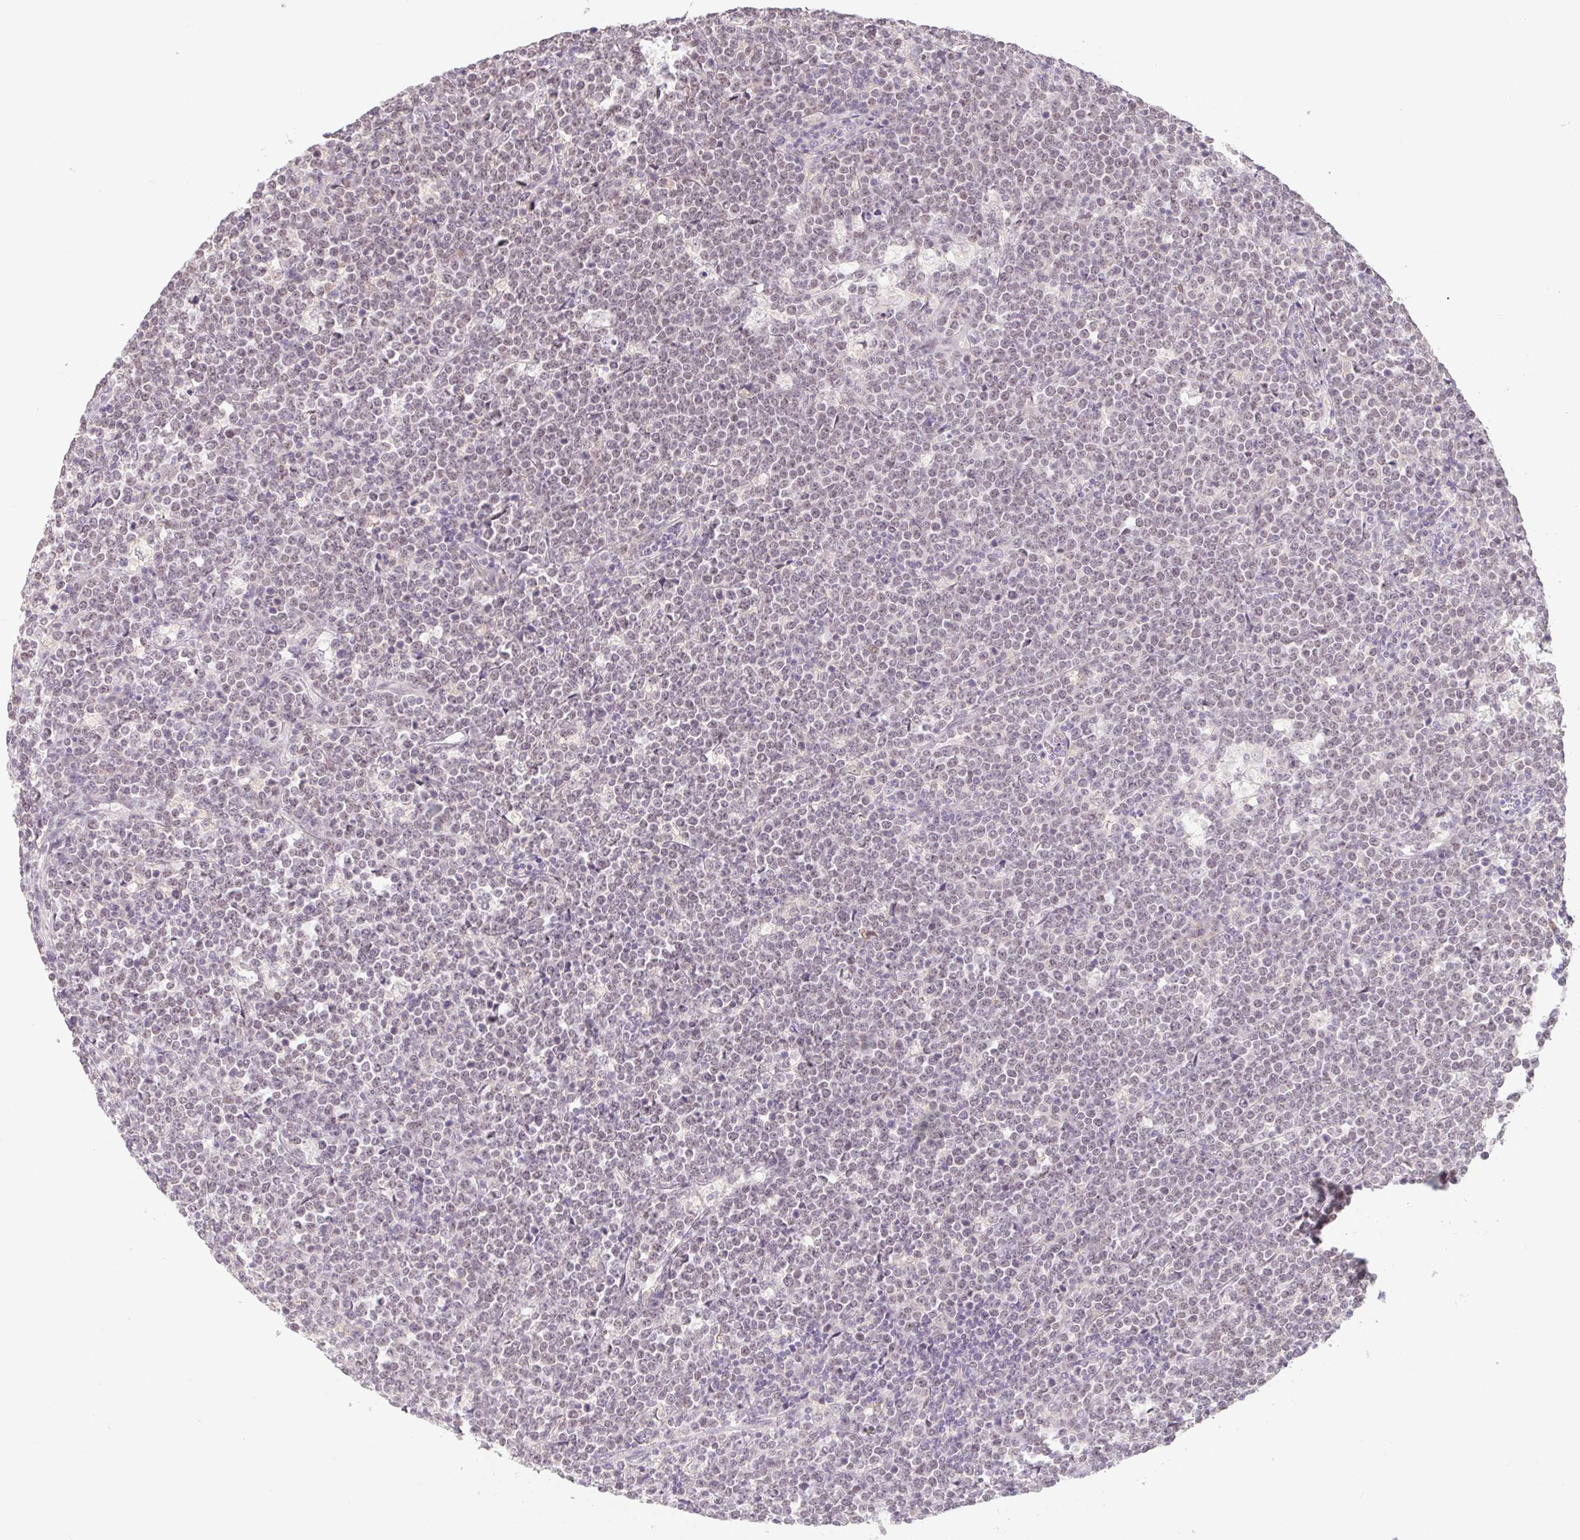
{"staining": {"intensity": "weak", "quantity": "25%-75%", "location": "nuclear"}, "tissue": "lymphoma", "cell_type": "Tumor cells", "image_type": "cancer", "snomed": [{"axis": "morphology", "description": "Malignant lymphoma, non-Hodgkin's type, High grade"}, {"axis": "topography", "description": "Small intestine"}], "caption": "Immunohistochemistry staining of lymphoma, which reveals low levels of weak nuclear positivity in about 25%-75% of tumor cells indicating weak nuclear protein staining. The staining was performed using DAB (brown) for protein detection and nuclei were counterstained in hematoxylin (blue).", "gene": "MIA2", "patient": {"sex": "male", "age": 8}}